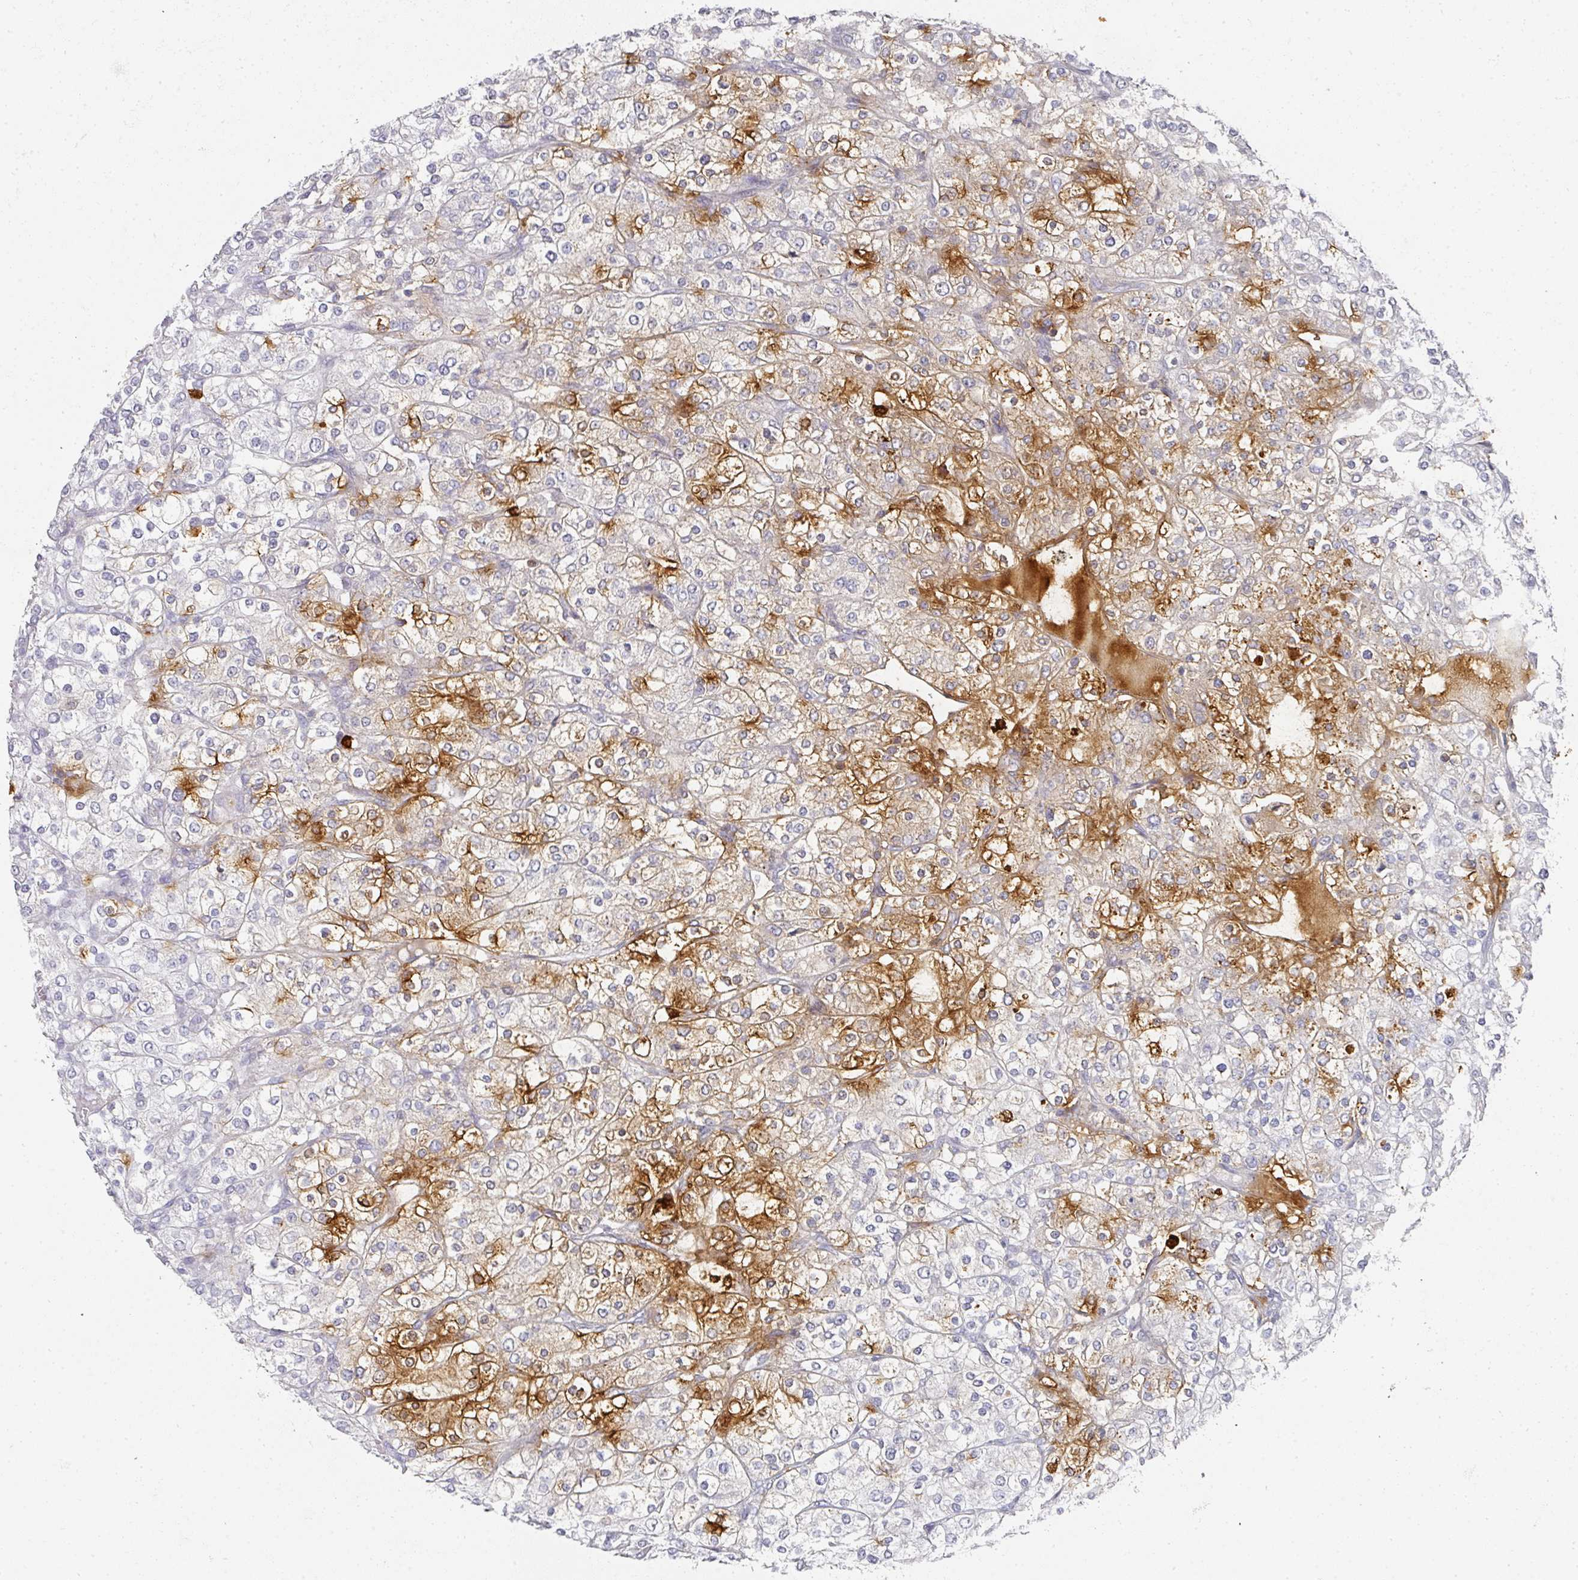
{"staining": {"intensity": "moderate", "quantity": "25%-75%", "location": "cytoplasmic/membranous"}, "tissue": "renal cancer", "cell_type": "Tumor cells", "image_type": "cancer", "snomed": [{"axis": "morphology", "description": "Adenocarcinoma, NOS"}, {"axis": "topography", "description": "Kidney"}], "caption": "A high-resolution photomicrograph shows immunohistochemistry (IHC) staining of renal cancer (adenocarcinoma), which exhibits moderate cytoplasmic/membranous positivity in about 25%-75% of tumor cells.", "gene": "CAMP", "patient": {"sex": "male", "age": 80}}